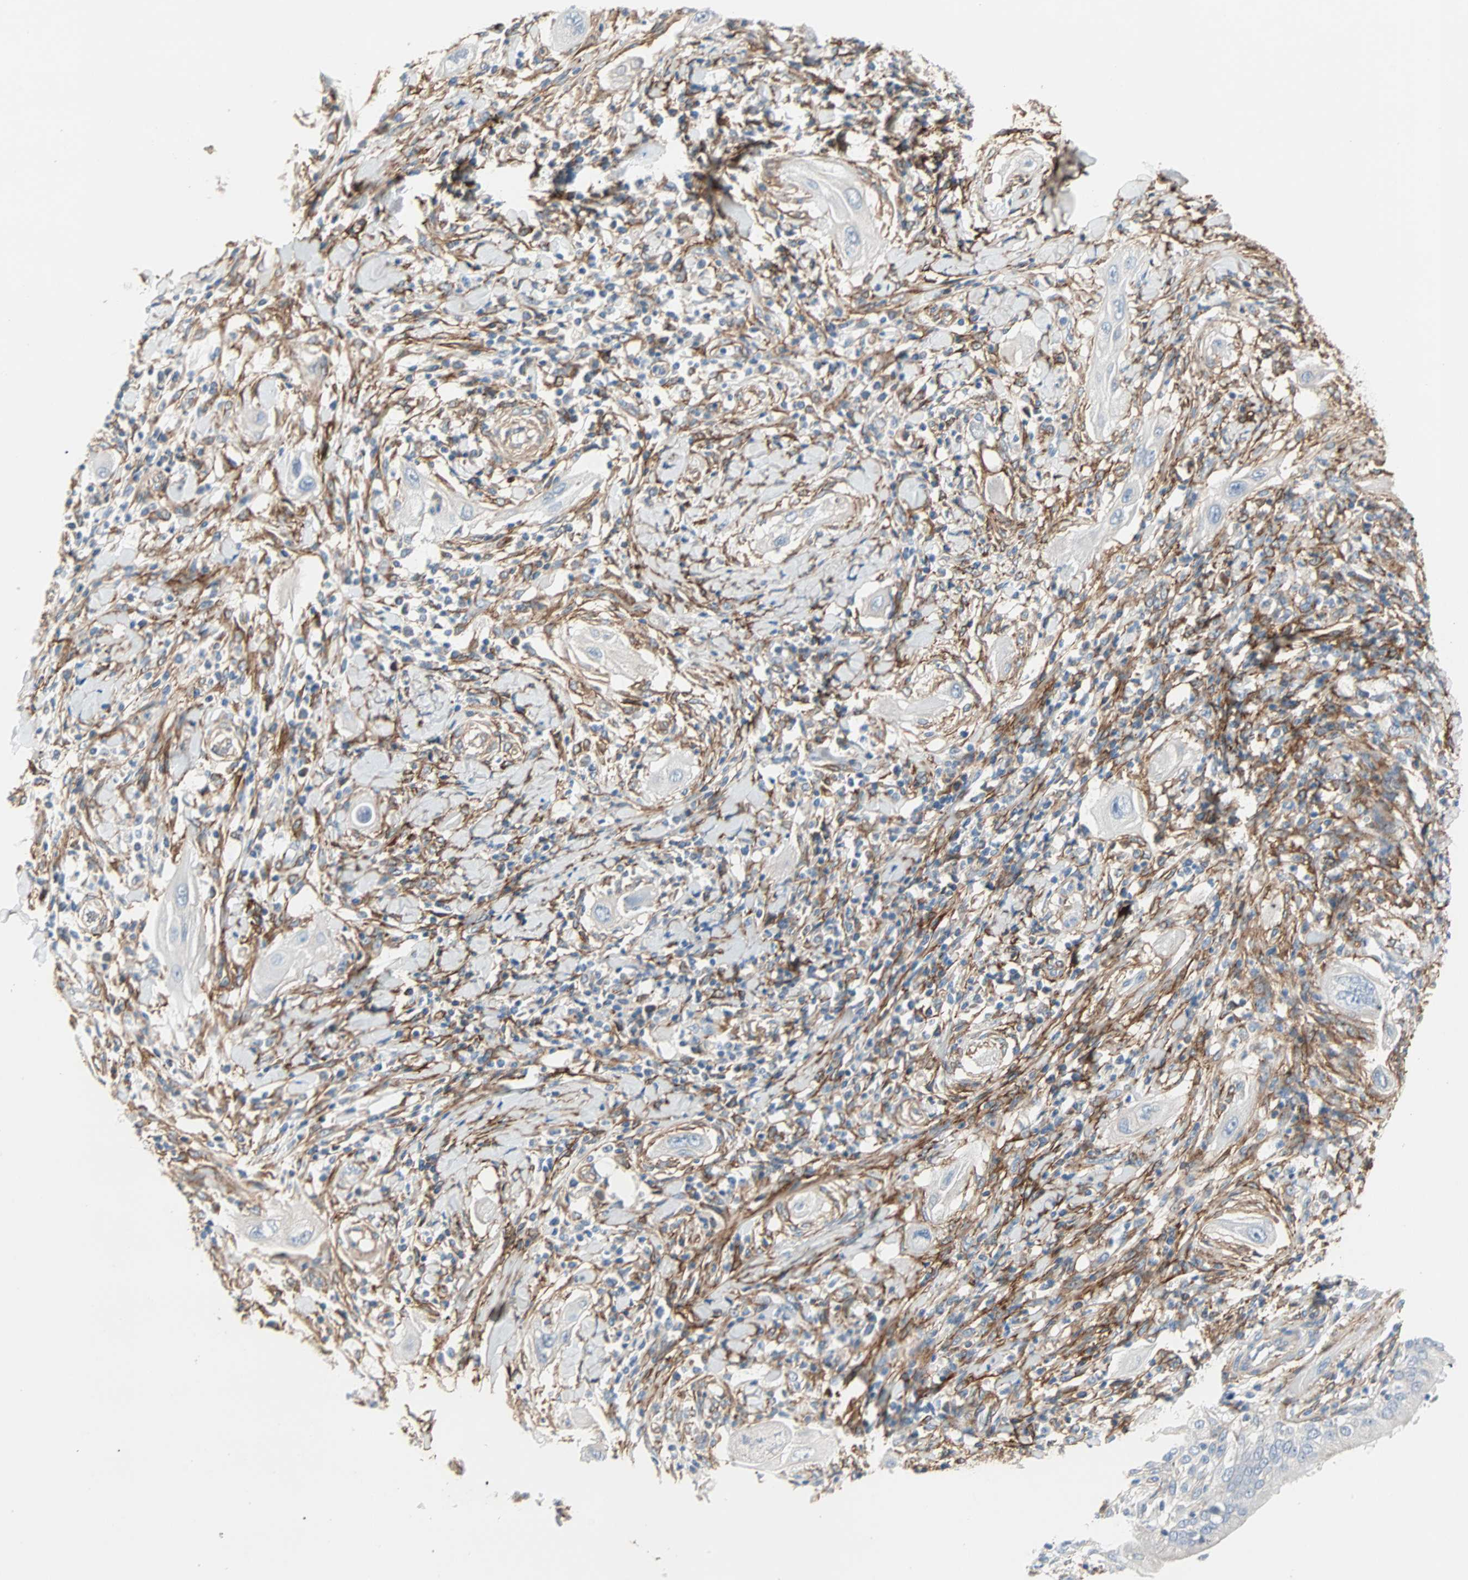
{"staining": {"intensity": "negative", "quantity": "none", "location": "none"}, "tissue": "lung cancer", "cell_type": "Tumor cells", "image_type": "cancer", "snomed": [{"axis": "morphology", "description": "Squamous cell carcinoma, NOS"}, {"axis": "topography", "description": "Lung"}], "caption": "DAB immunohistochemical staining of lung cancer exhibits no significant staining in tumor cells.", "gene": "EPB41L2", "patient": {"sex": "female", "age": 47}}